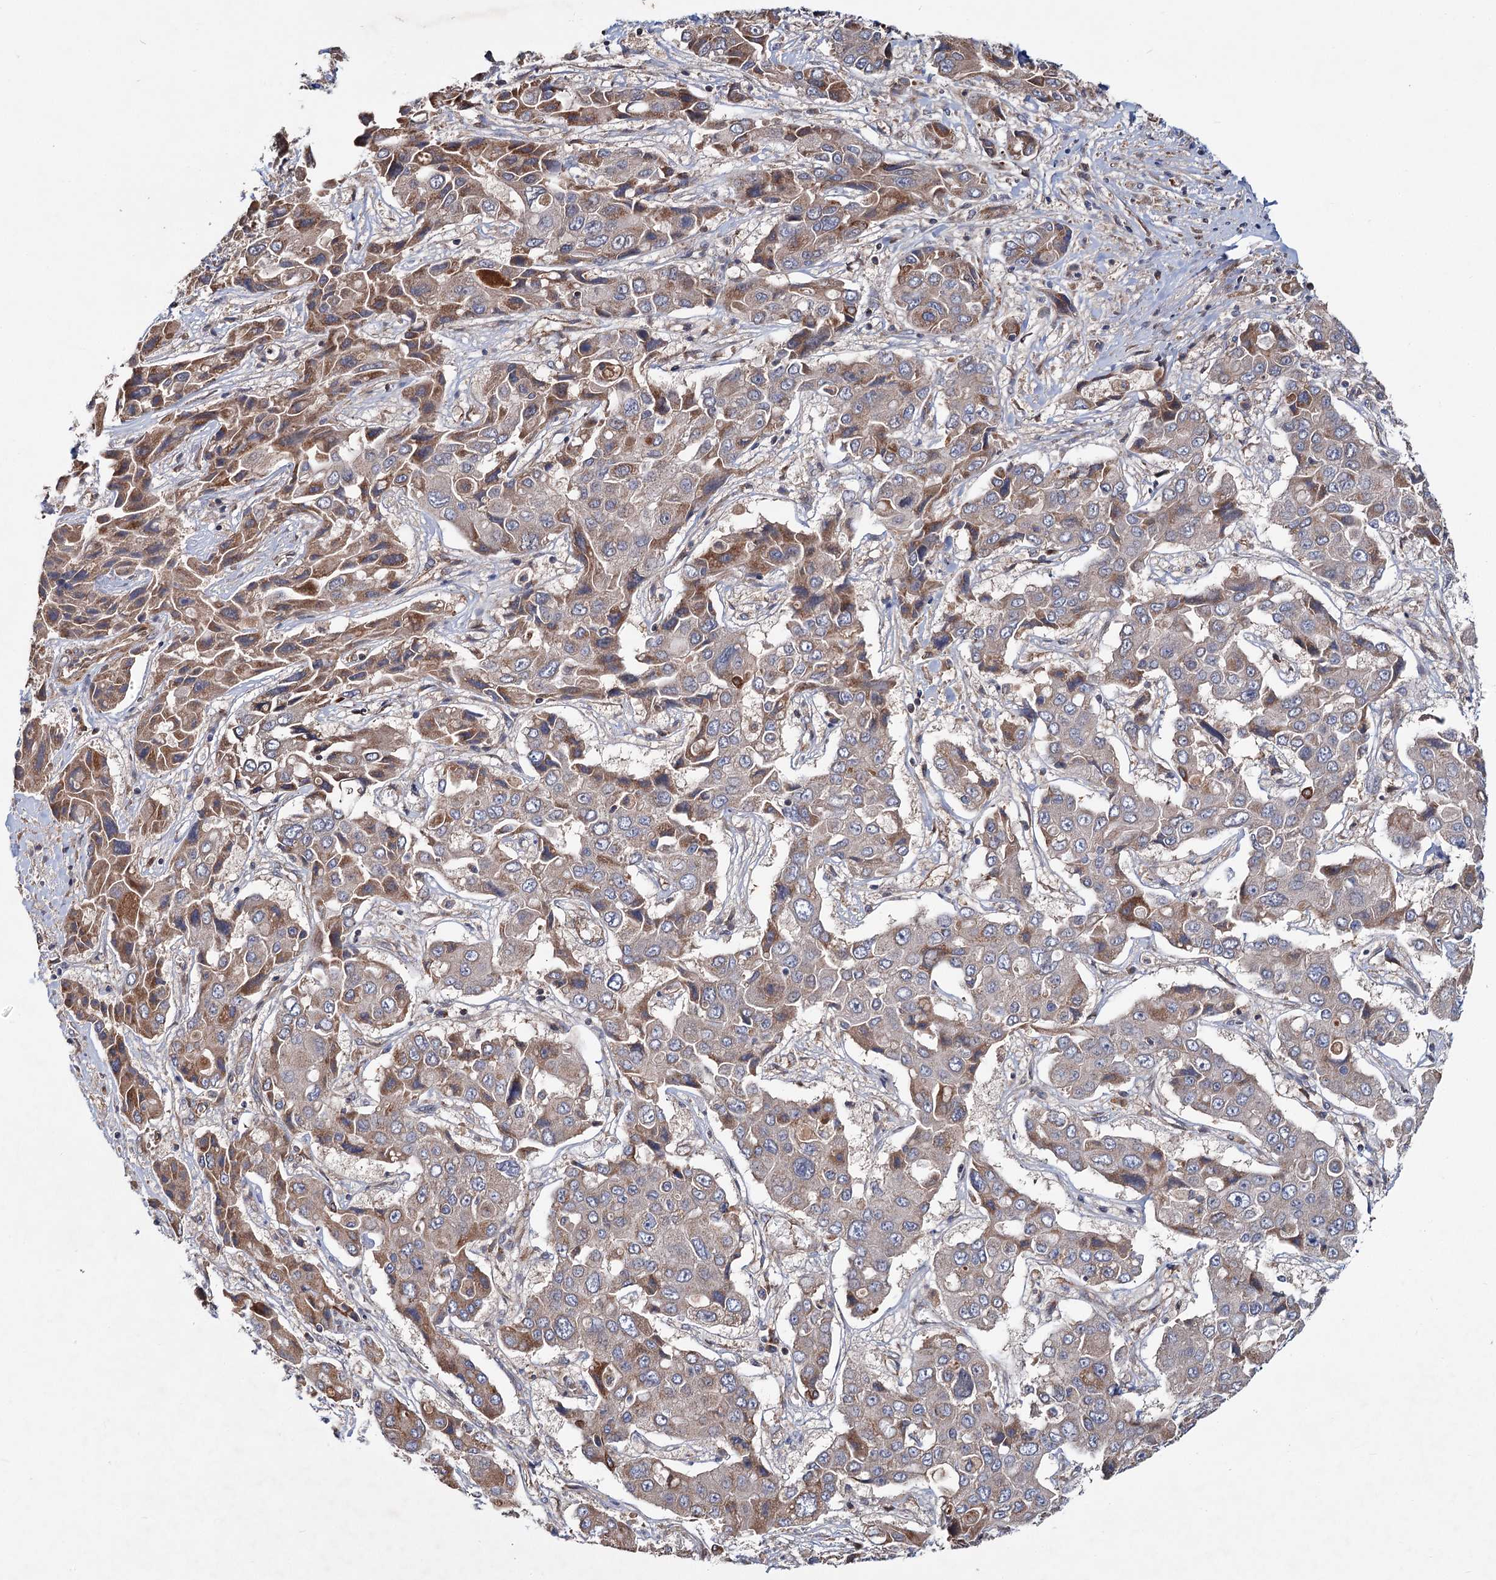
{"staining": {"intensity": "moderate", "quantity": "25%-75%", "location": "cytoplasmic/membranous"}, "tissue": "liver cancer", "cell_type": "Tumor cells", "image_type": "cancer", "snomed": [{"axis": "morphology", "description": "Cholangiocarcinoma"}, {"axis": "topography", "description": "Liver"}], "caption": "Moderate cytoplasmic/membranous staining is present in approximately 25%-75% of tumor cells in liver cancer (cholangiocarcinoma). (Stains: DAB in brown, nuclei in blue, Microscopy: brightfield microscopy at high magnification).", "gene": "MTRR", "patient": {"sex": "male", "age": 67}}